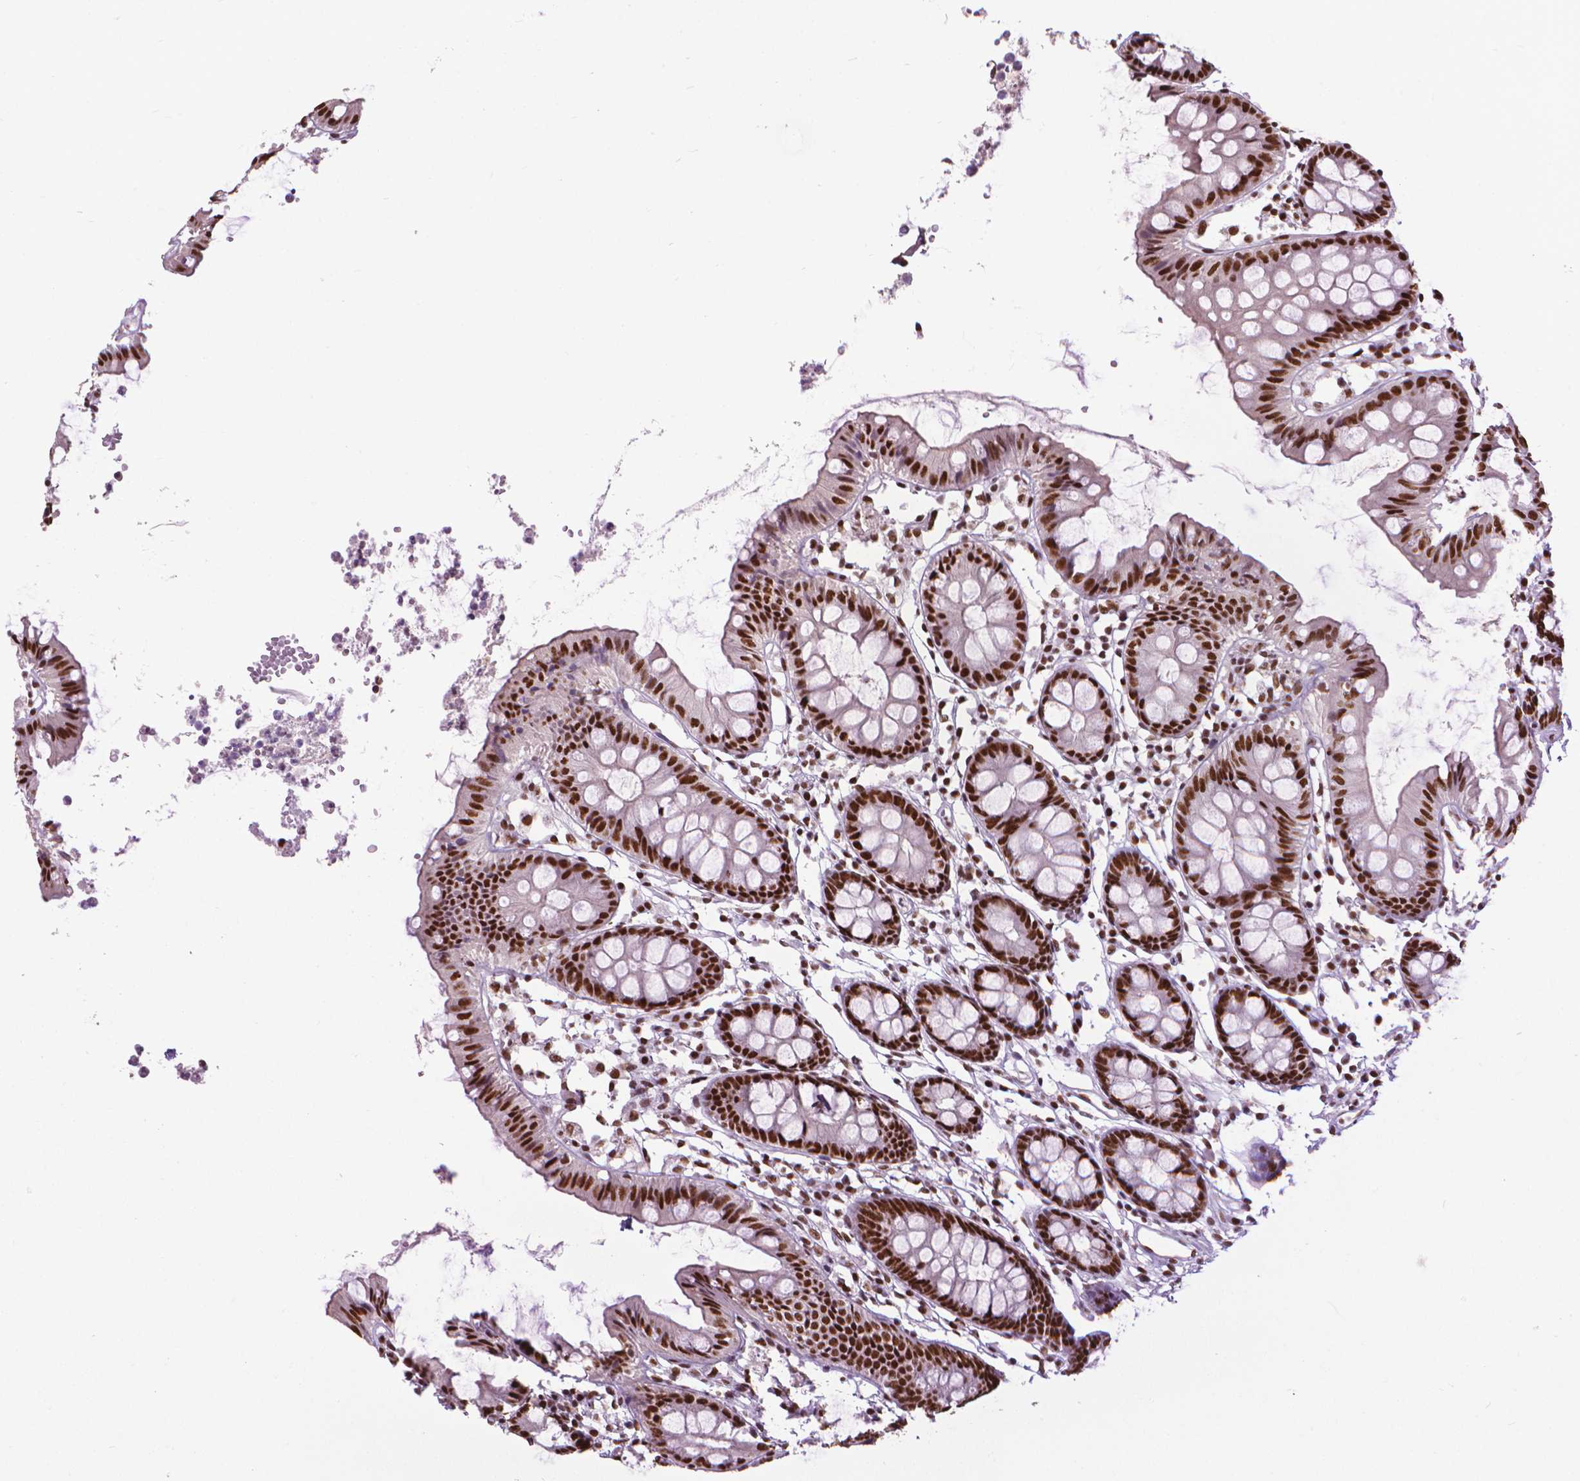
{"staining": {"intensity": "strong", "quantity": ">75%", "location": "nuclear"}, "tissue": "colon", "cell_type": "Endothelial cells", "image_type": "normal", "snomed": [{"axis": "morphology", "description": "Normal tissue, NOS"}, {"axis": "topography", "description": "Colon"}], "caption": "Endothelial cells exhibit strong nuclear staining in approximately >75% of cells in benign colon. (DAB = brown stain, brightfield microscopy at high magnification).", "gene": "AKAP8", "patient": {"sex": "female", "age": 84}}